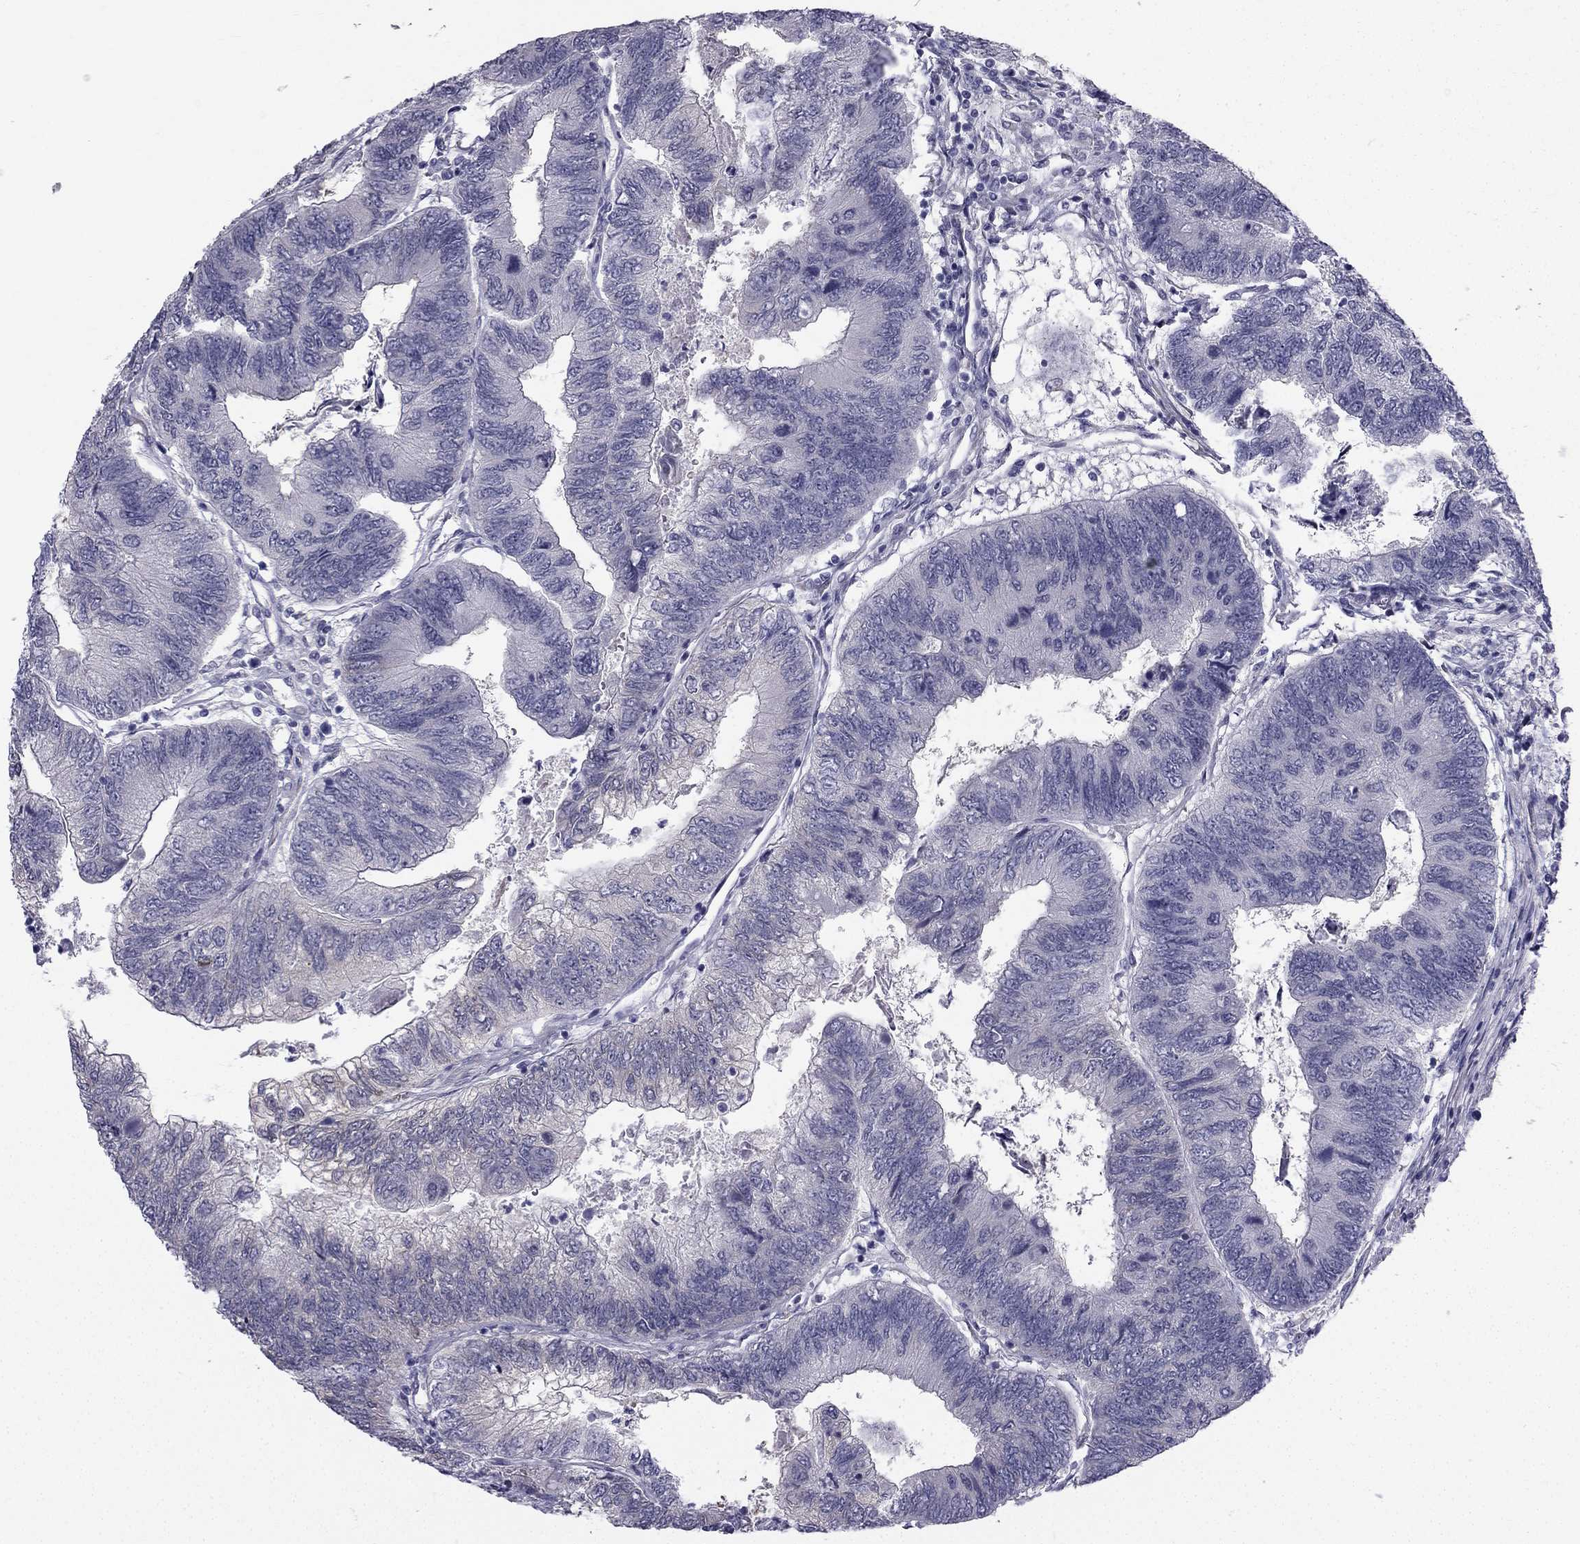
{"staining": {"intensity": "negative", "quantity": "none", "location": "none"}, "tissue": "colorectal cancer", "cell_type": "Tumor cells", "image_type": "cancer", "snomed": [{"axis": "morphology", "description": "Adenocarcinoma, NOS"}, {"axis": "topography", "description": "Colon"}], "caption": "There is no significant positivity in tumor cells of adenocarcinoma (colorectal).", "gene": "CCDC40", "patient": {"sex": "female", "age": 67}}